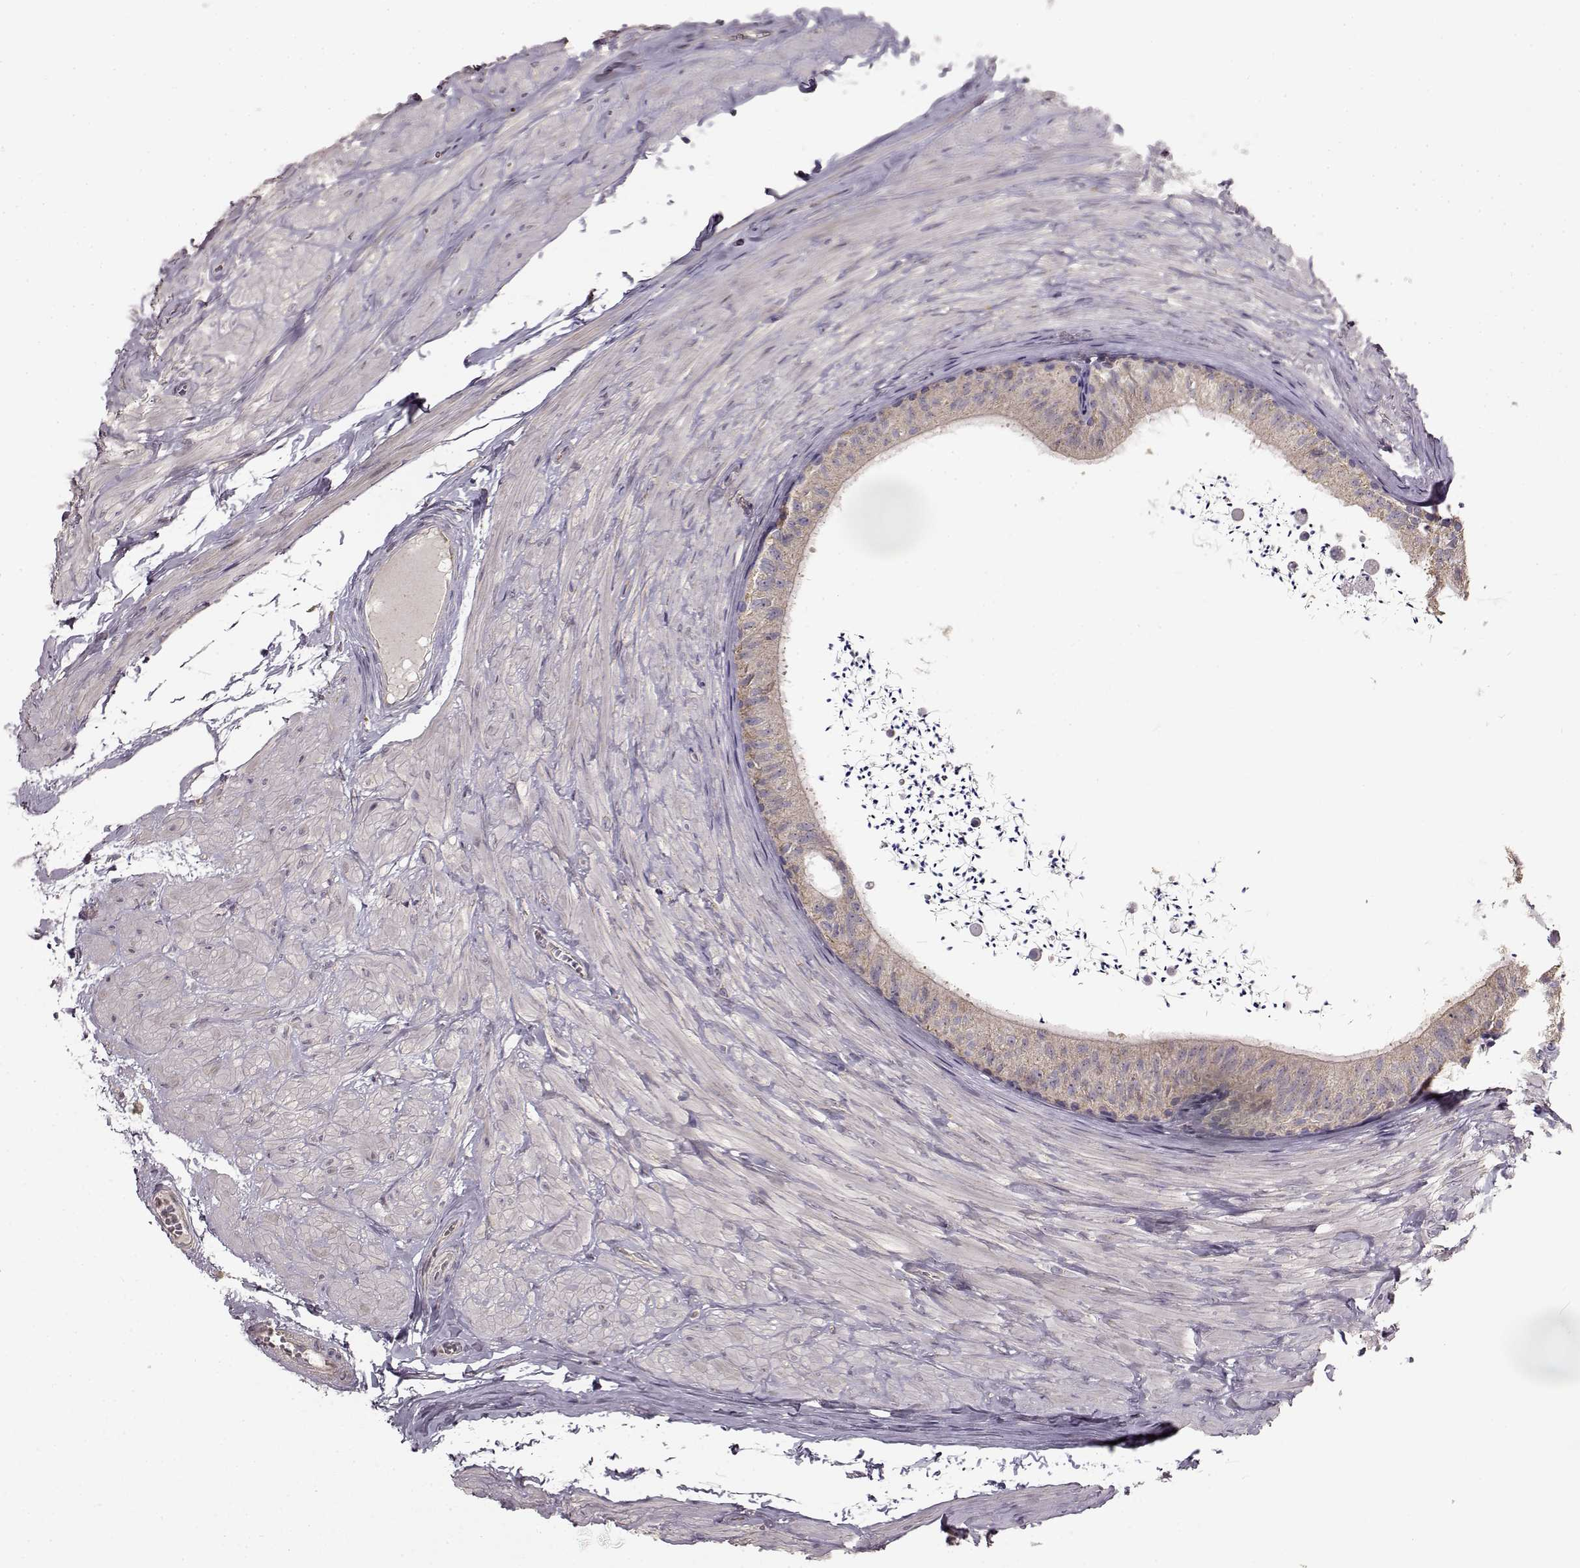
{"staining": {"intensity": "weak", "quantity": ">75%", "location": "cytoplasmic/membranous"}, "tissue": "epididymis", "cell_type": "Glandular cells", "image_type": "normal", "snomed": [{"axis": "morphology", "description": "Normal tissue, NOS"}, {"axis": "topography", "description": "Epididymis"}], "caption": "Epididymis stained with DAB (3,3'-diaminobenzidine) IHC shows low levels of weak cytoplasmic/membranous staining in about >75% of glandular cells. (brown staining indicates protein expression, while blue staining denotes nuclei).", "gene": "ERBB3", "patient": {"sex": "male", "age": 32}}